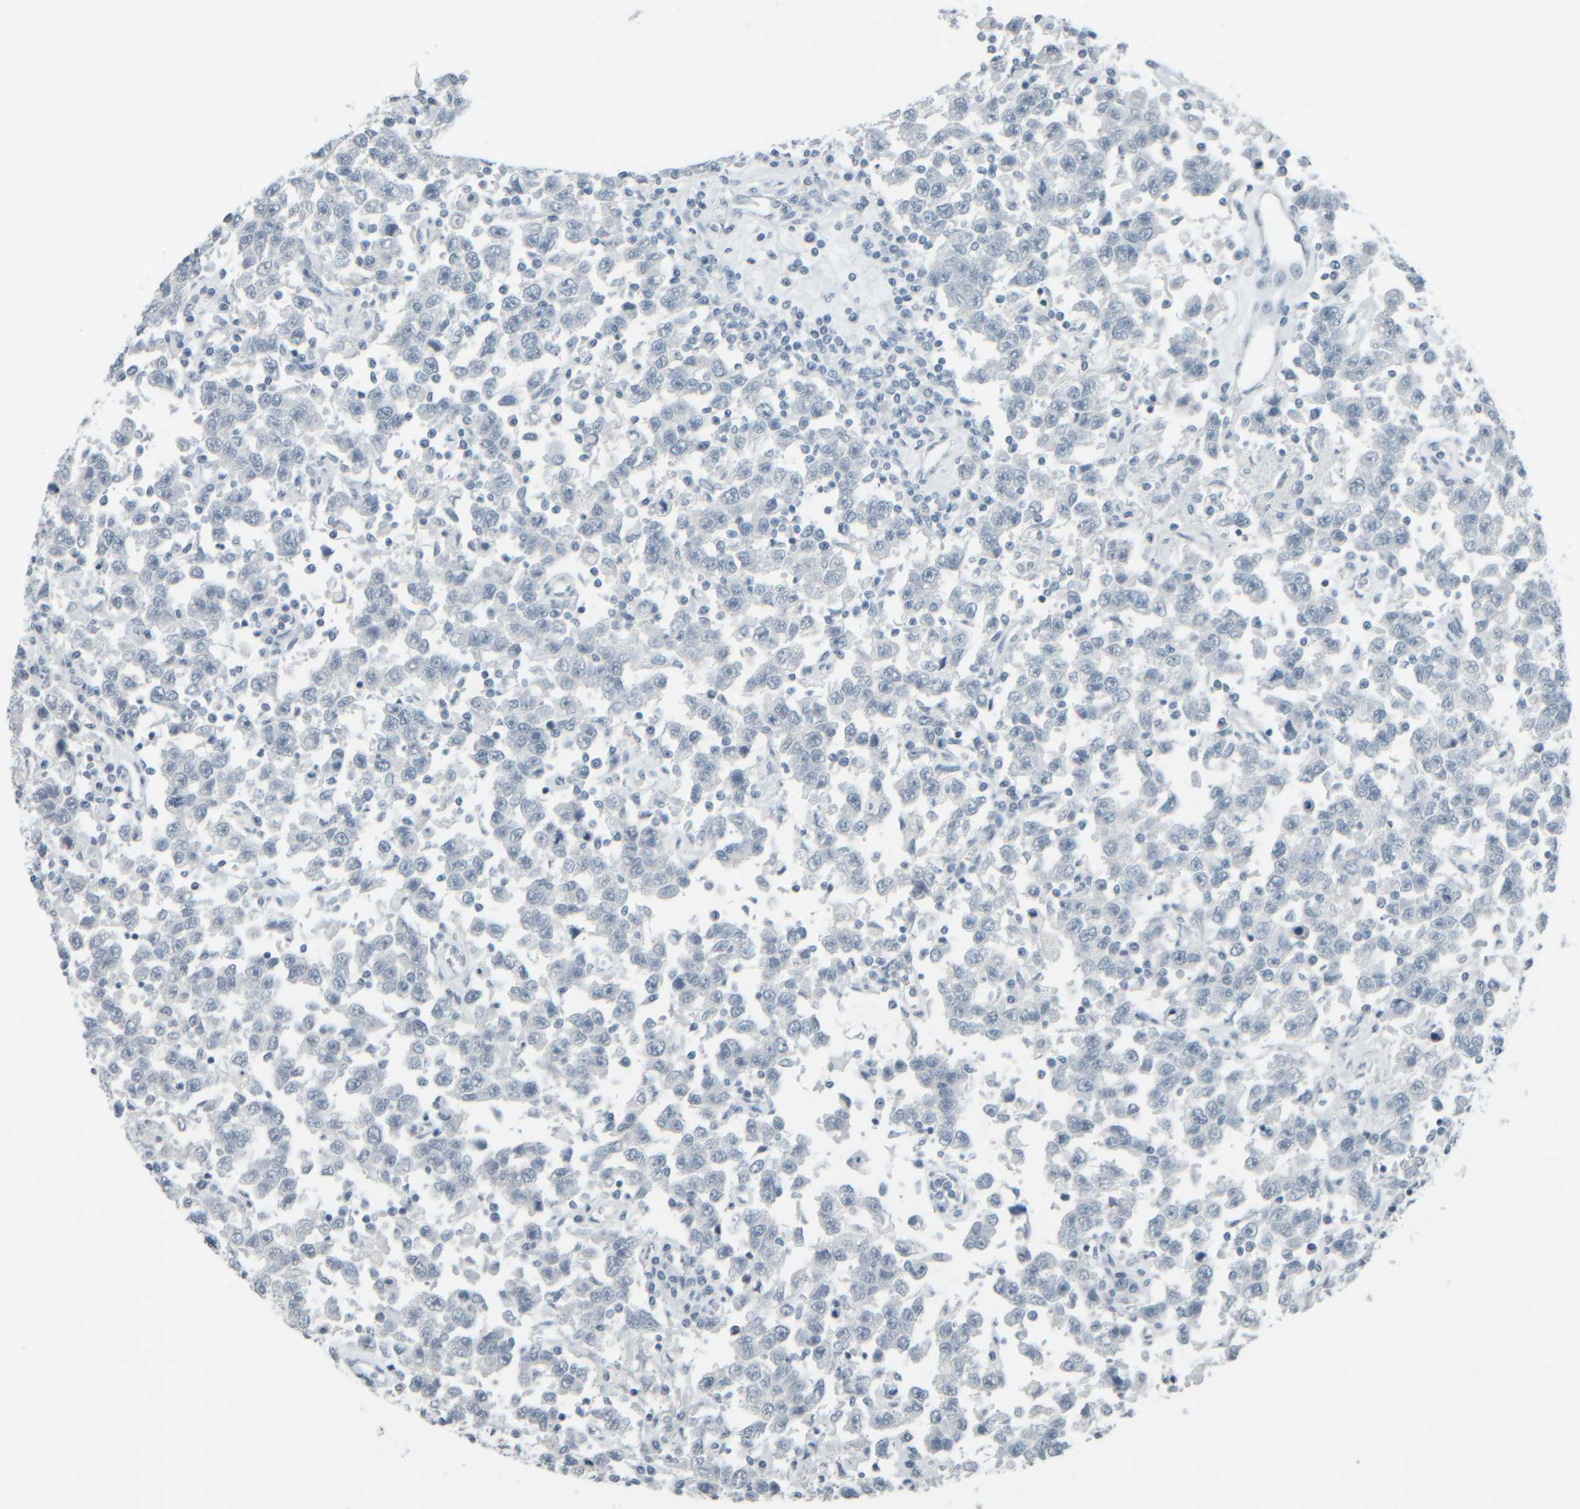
{"staining": {"intensity": "negative", "quantity": "none", "location": "none"}, "tissue": "testis cancer", "cell_type": "Tumor cells", "image_type": "cancer", "snomed": [{"axis": "morphology", "description": "Seminoma, NOS"}, {"axis": "topography", "description": "Testis"}], "caption": "IHC image of neoplastic tissue: testis seminoma stained with DAB (3,3'-diaminobenzidine) displays no significant protein positivity in tumor cells. (DAB IHC visualized using brightfield microscopy, high magnification).", "gene": "TPSAB1", "patient": {"sex": "male", "age": 41}}